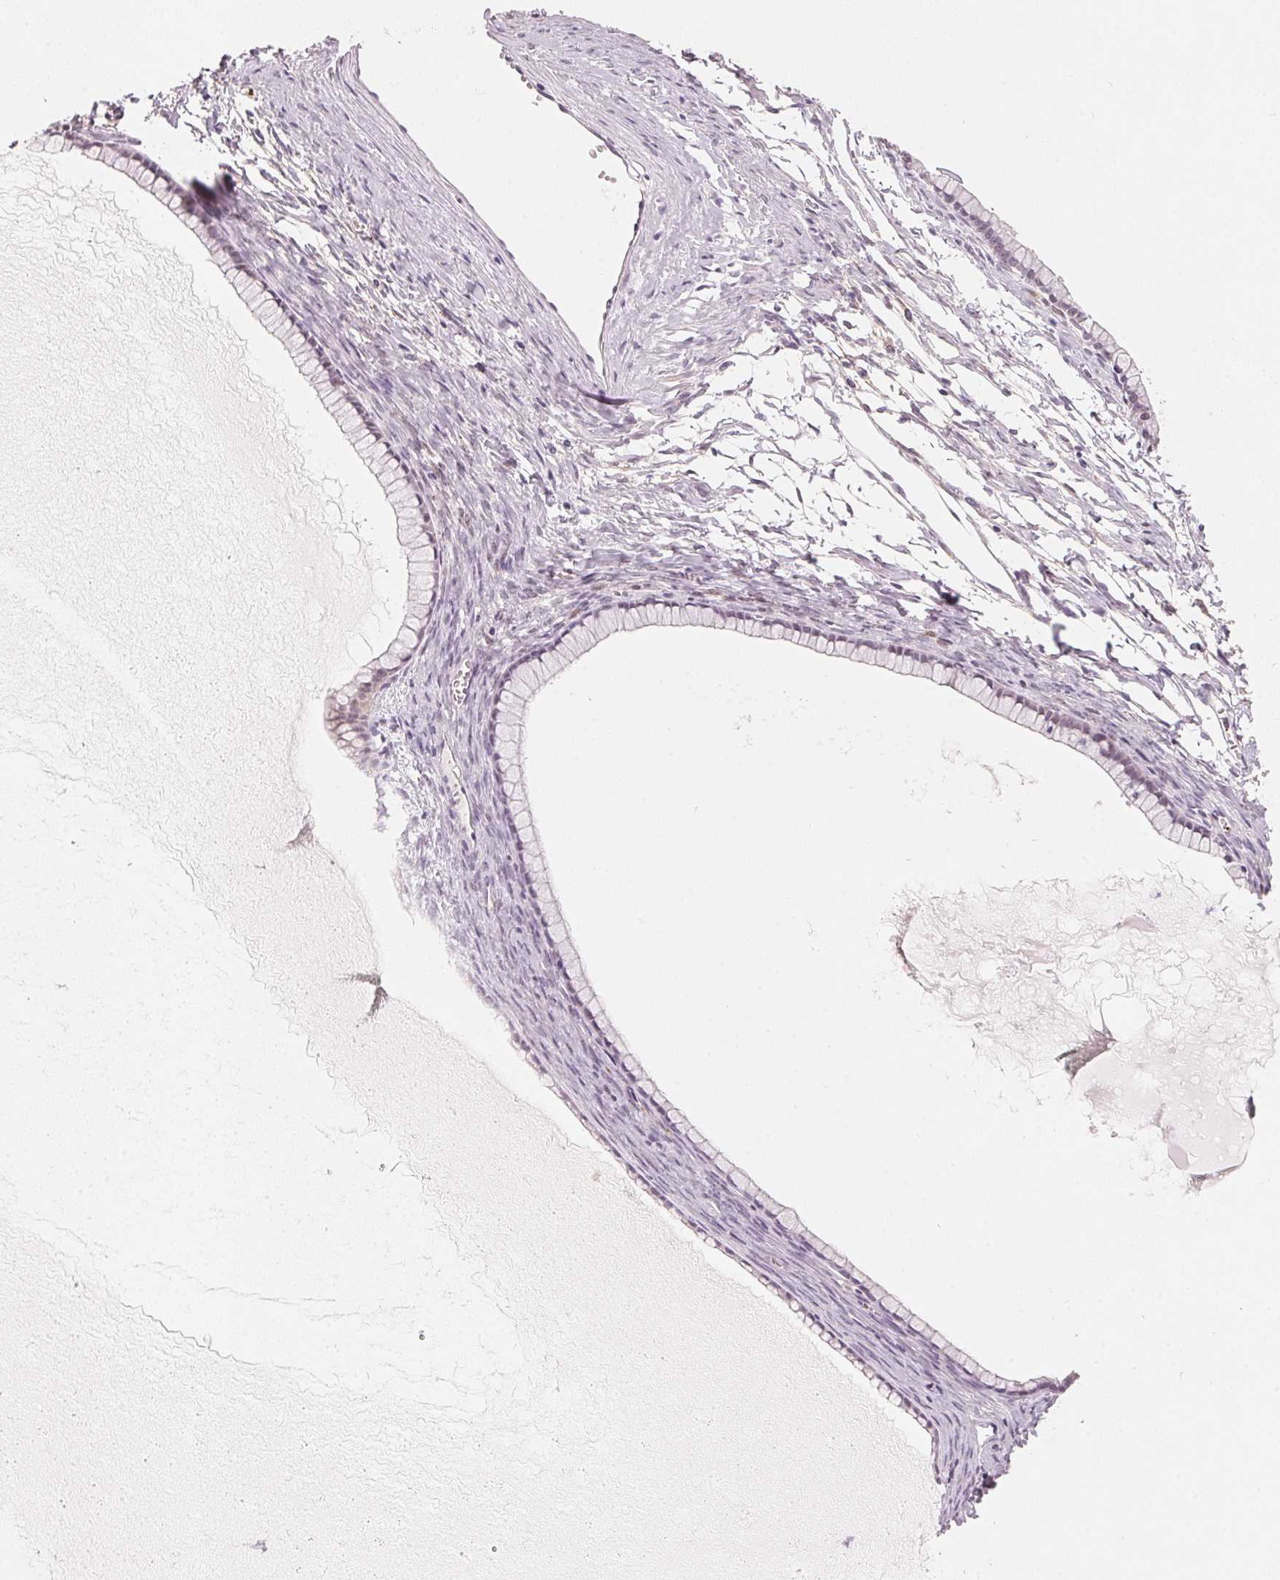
{"staining": {"intensity": "weak", "quantity": "<25%", "location": "nuclear"}, "tissue": "ovarian cancer", "cell_type": "Tumor cells", "image_type": "cancer", "snomed": [{"axis": "morphology", "description": "Cystadenocarcinoma, mucinous, NOS"}, {"axis": "topography", "description": "Ovary"}], "caption": "Immunohistochemical staining of ovarian mucinous cystadenocarcinoma exhibits no significant staining in tumor cells.", "gene": "ARHGAP22", "patient": {"sex": "female", "age": 41}}